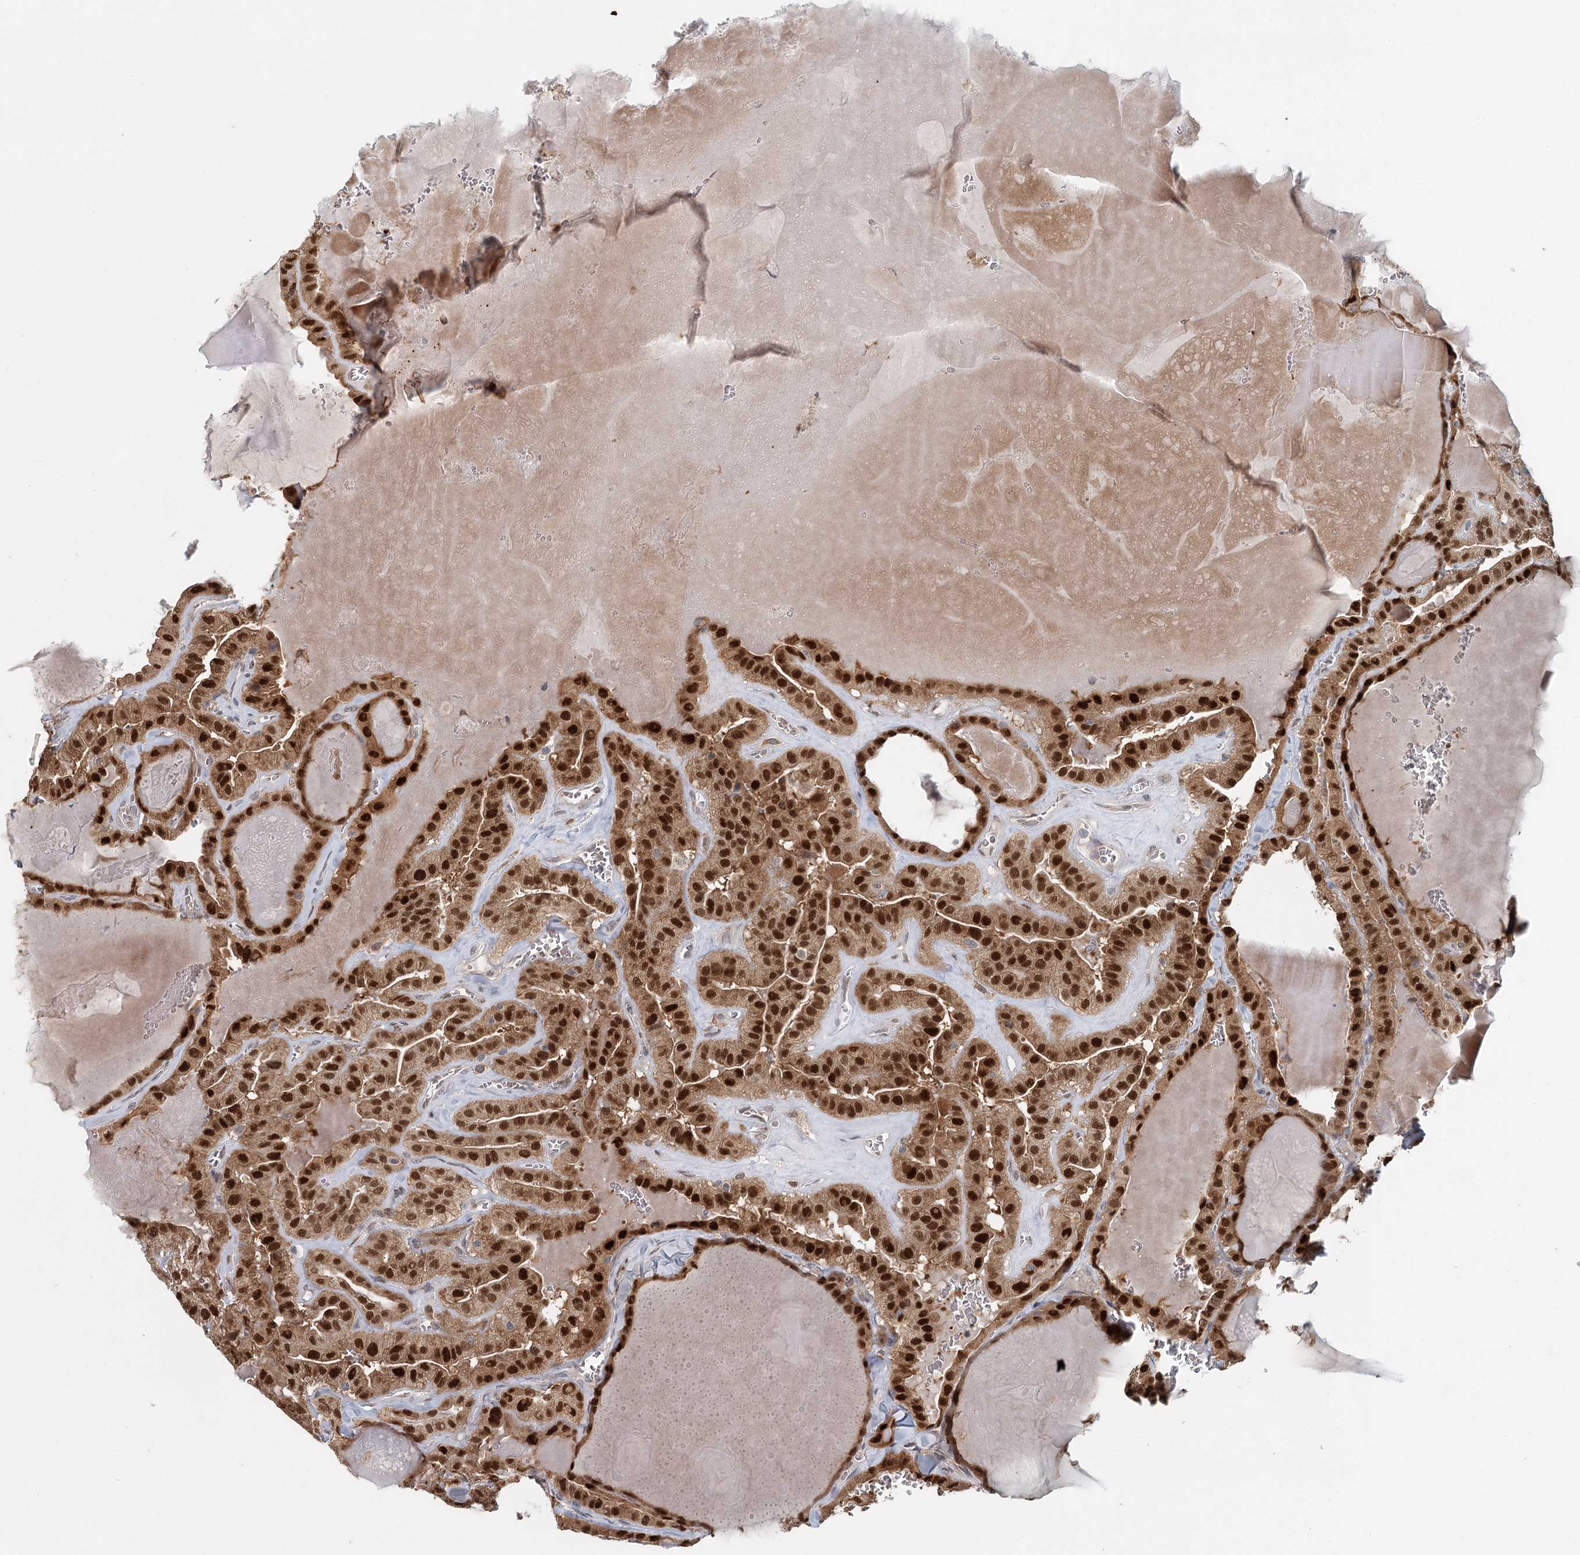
{"staining": {"intensity": "strong", "quantity": ">75%", "location": "cytoplasmic/membranous,nuclear"}, "tissue": "thyroid cancer", "cell_type": "Tumor cells", "image_type": "cancer", "snomed": [{"axis": "morphology", "description": "Papillary adenocarcinoma, NOS"}, {"axis": "topography", "description": "Thyroid gland"}], "caption": "Papillary adenocarcinoma (thyroid) was stained to show a protein in brown. There is high levels of strong cytoplasmic/membranous and nuclear staining in approximately >75% of tumor cells.", "gene": "ADK", "patient": {"sex": "male", "age": 52}}